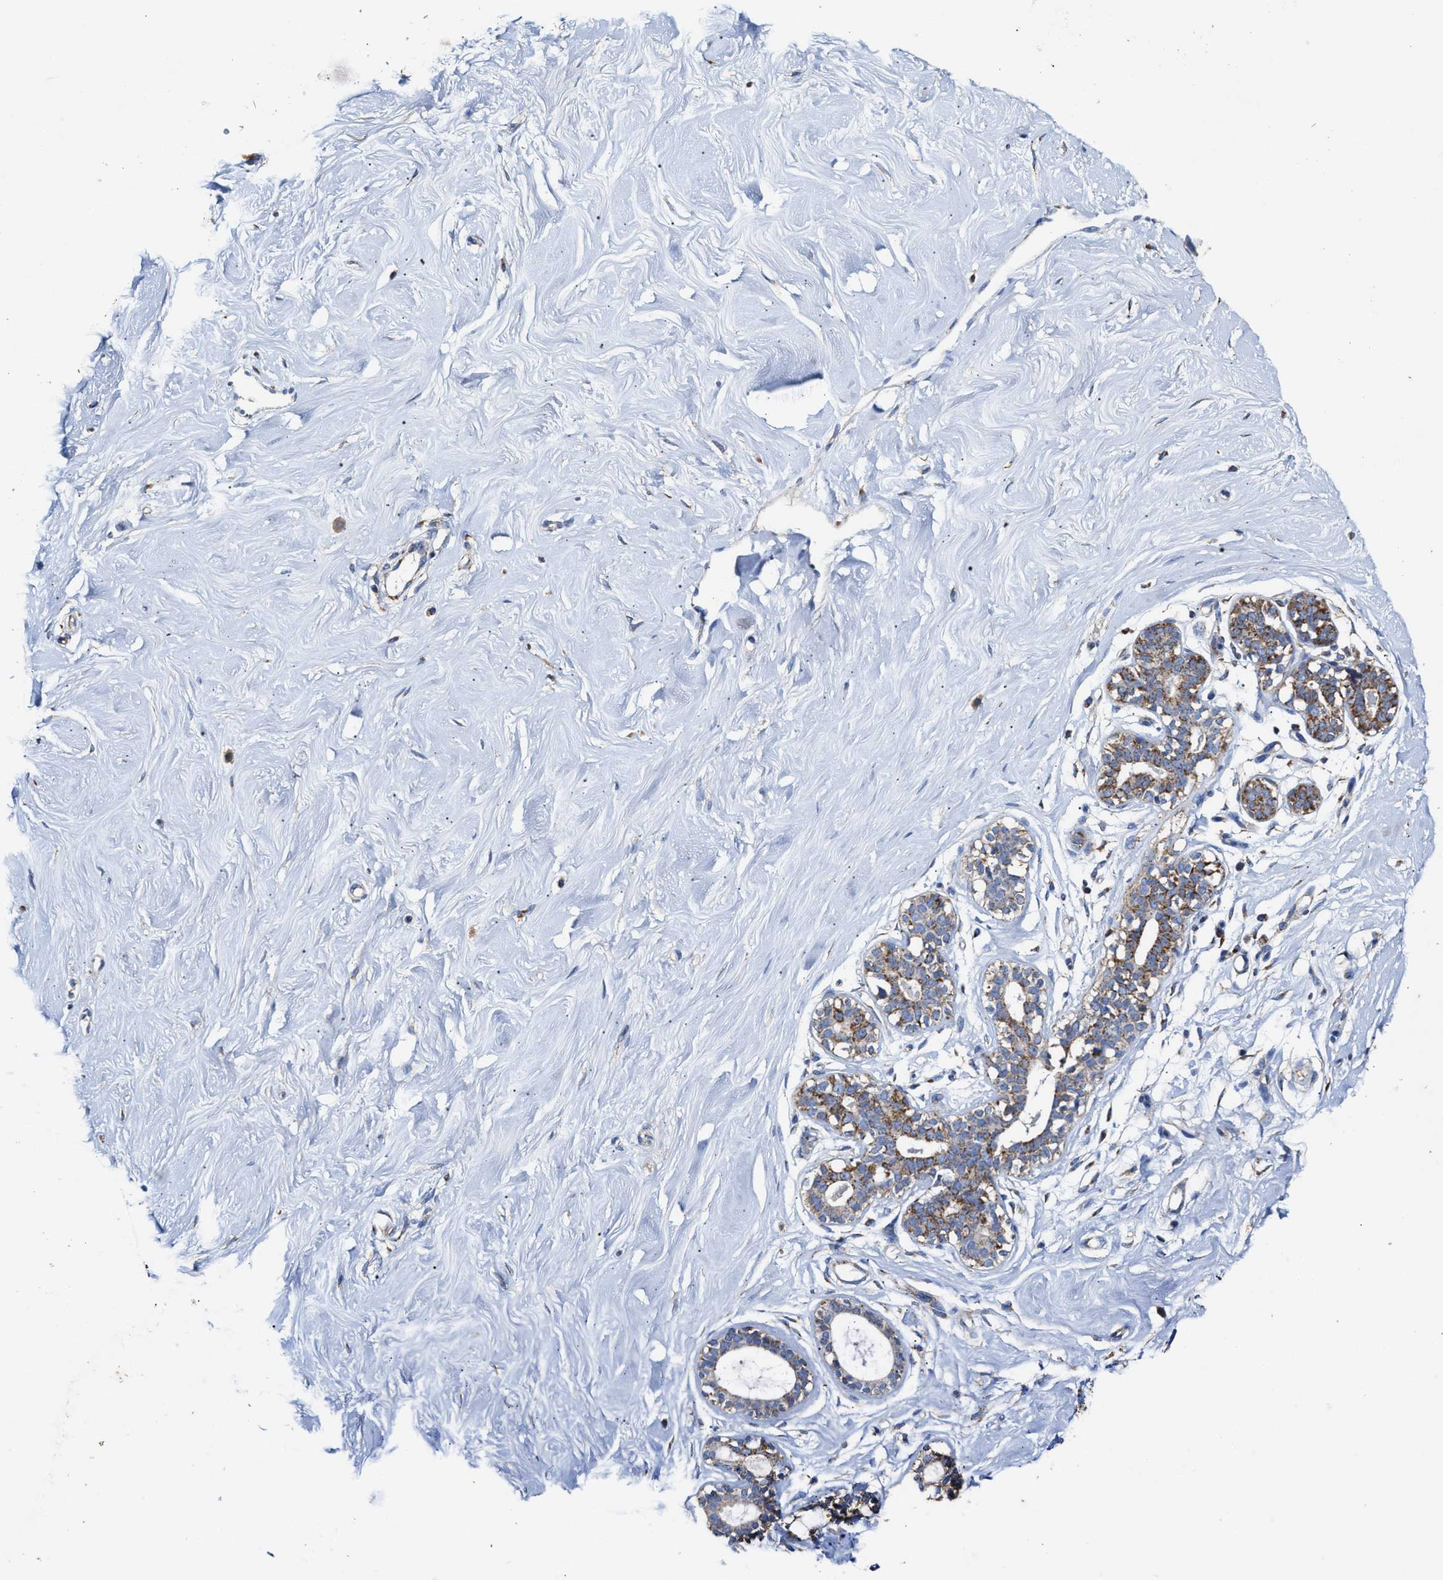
{"staining": {"intensity": "weak", "quantity": "25%-75%", "location": "cytoplasmic/membranous"}, "tissue": "breast", "cell_type": "Adipocytes", "image_type": "normal", "snomed": [{"axis": "morphology", "description": "Normal tissue, NOS"}, {"axis": "topography", "description": "Breast"}], "caption": "An immunohistochemistry (IHC) image of normal tissue is shown. Protein staining in brown labels weak cytoplasmic/membranous positivity in breast within adipocytes.", "gene": "MECR", "patient": {"sex": "female", "age": 23}}